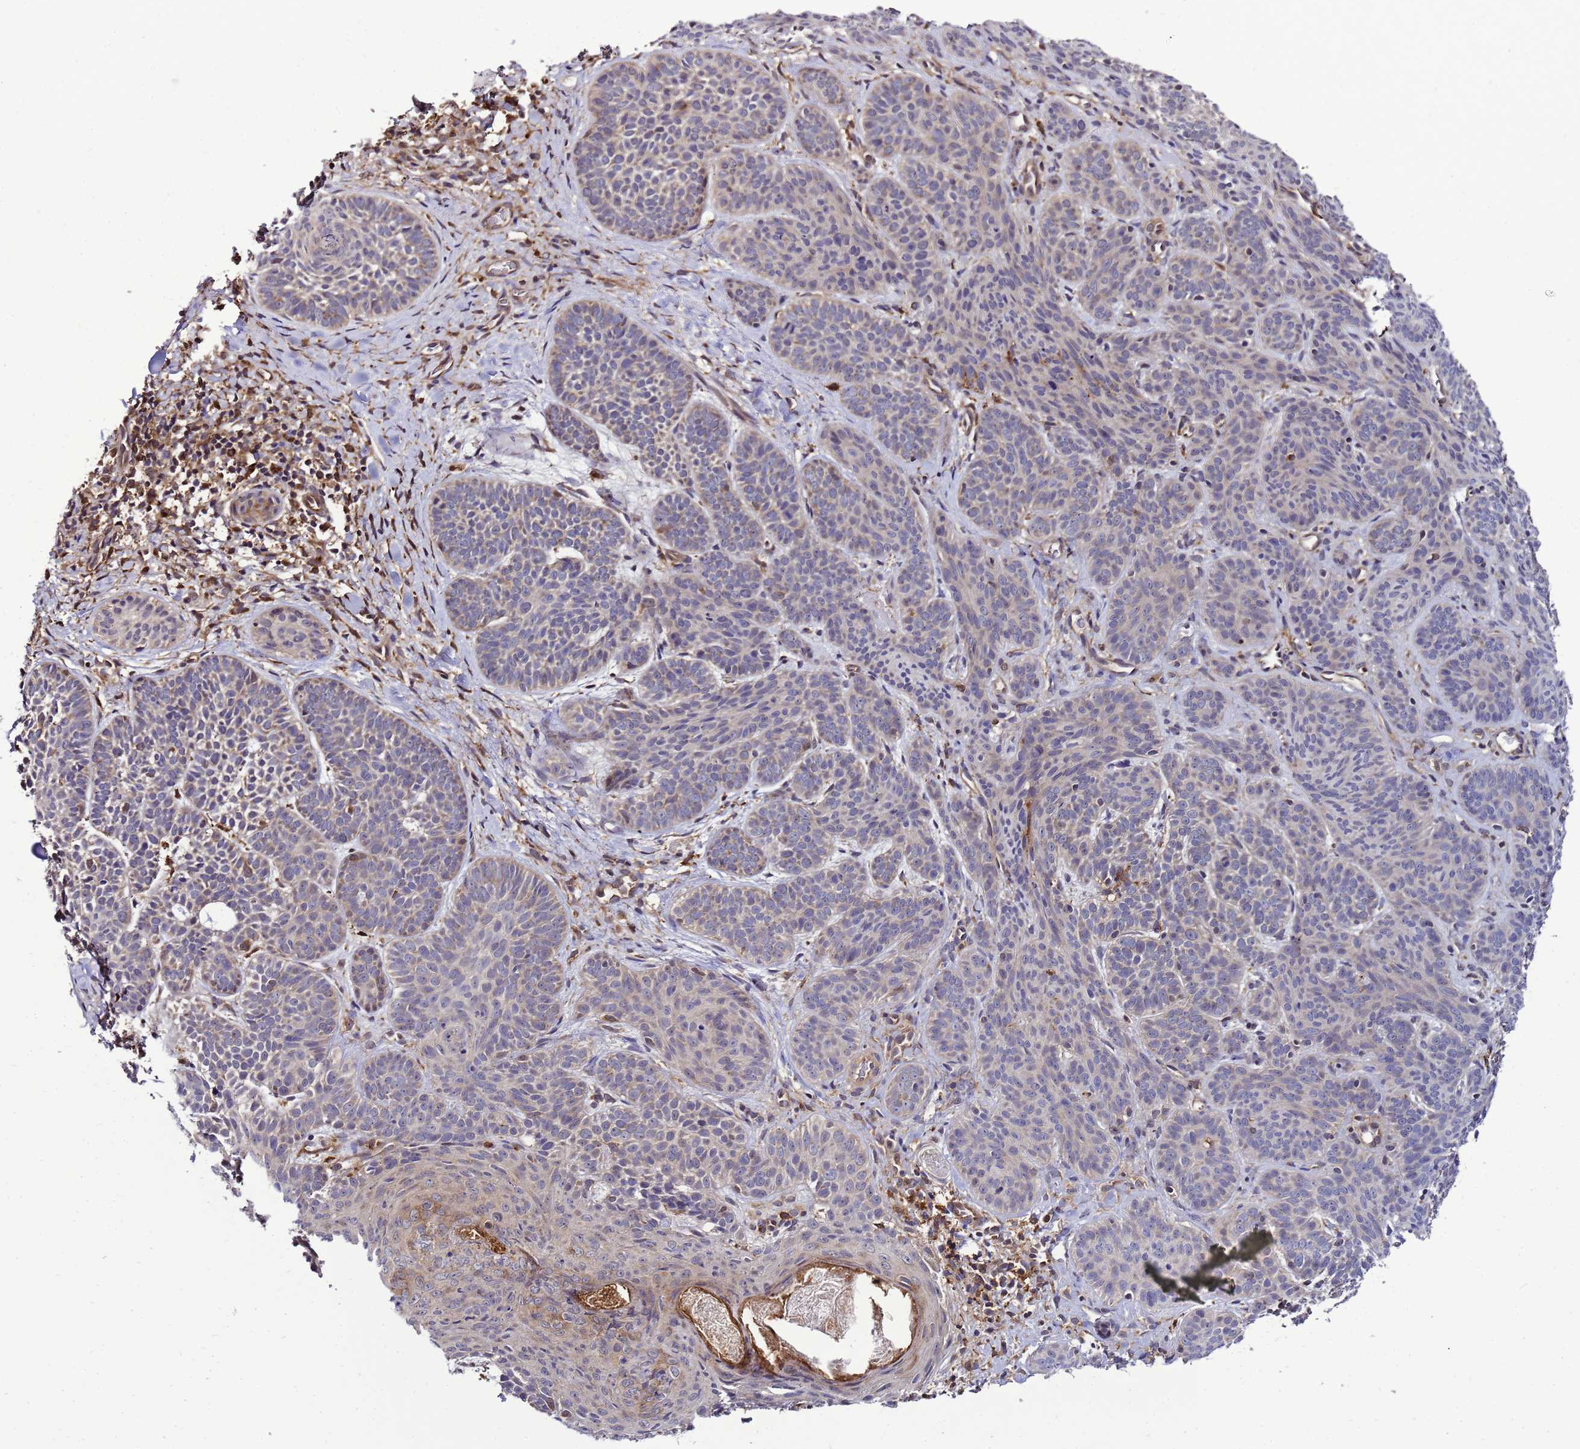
{"staining": {"intensity": "weak", "quantity": "<25%", "location": "cytoplasmic/membranous"}, "tissue": "skin cancer", "cell_type": "Tumor cells", "image_type": "cancer", "snomed": [{"axis": "morphology", "description": "Basal cell carcinoma"}, {"axis": "topography", "description": "Skin"}], "caption": "Histopathology image shows no significant protein staining in tumor cells of skin basal cell carcinoma.", "gene": "TRABD", "patient": {"sex": "male", "age": 85}}